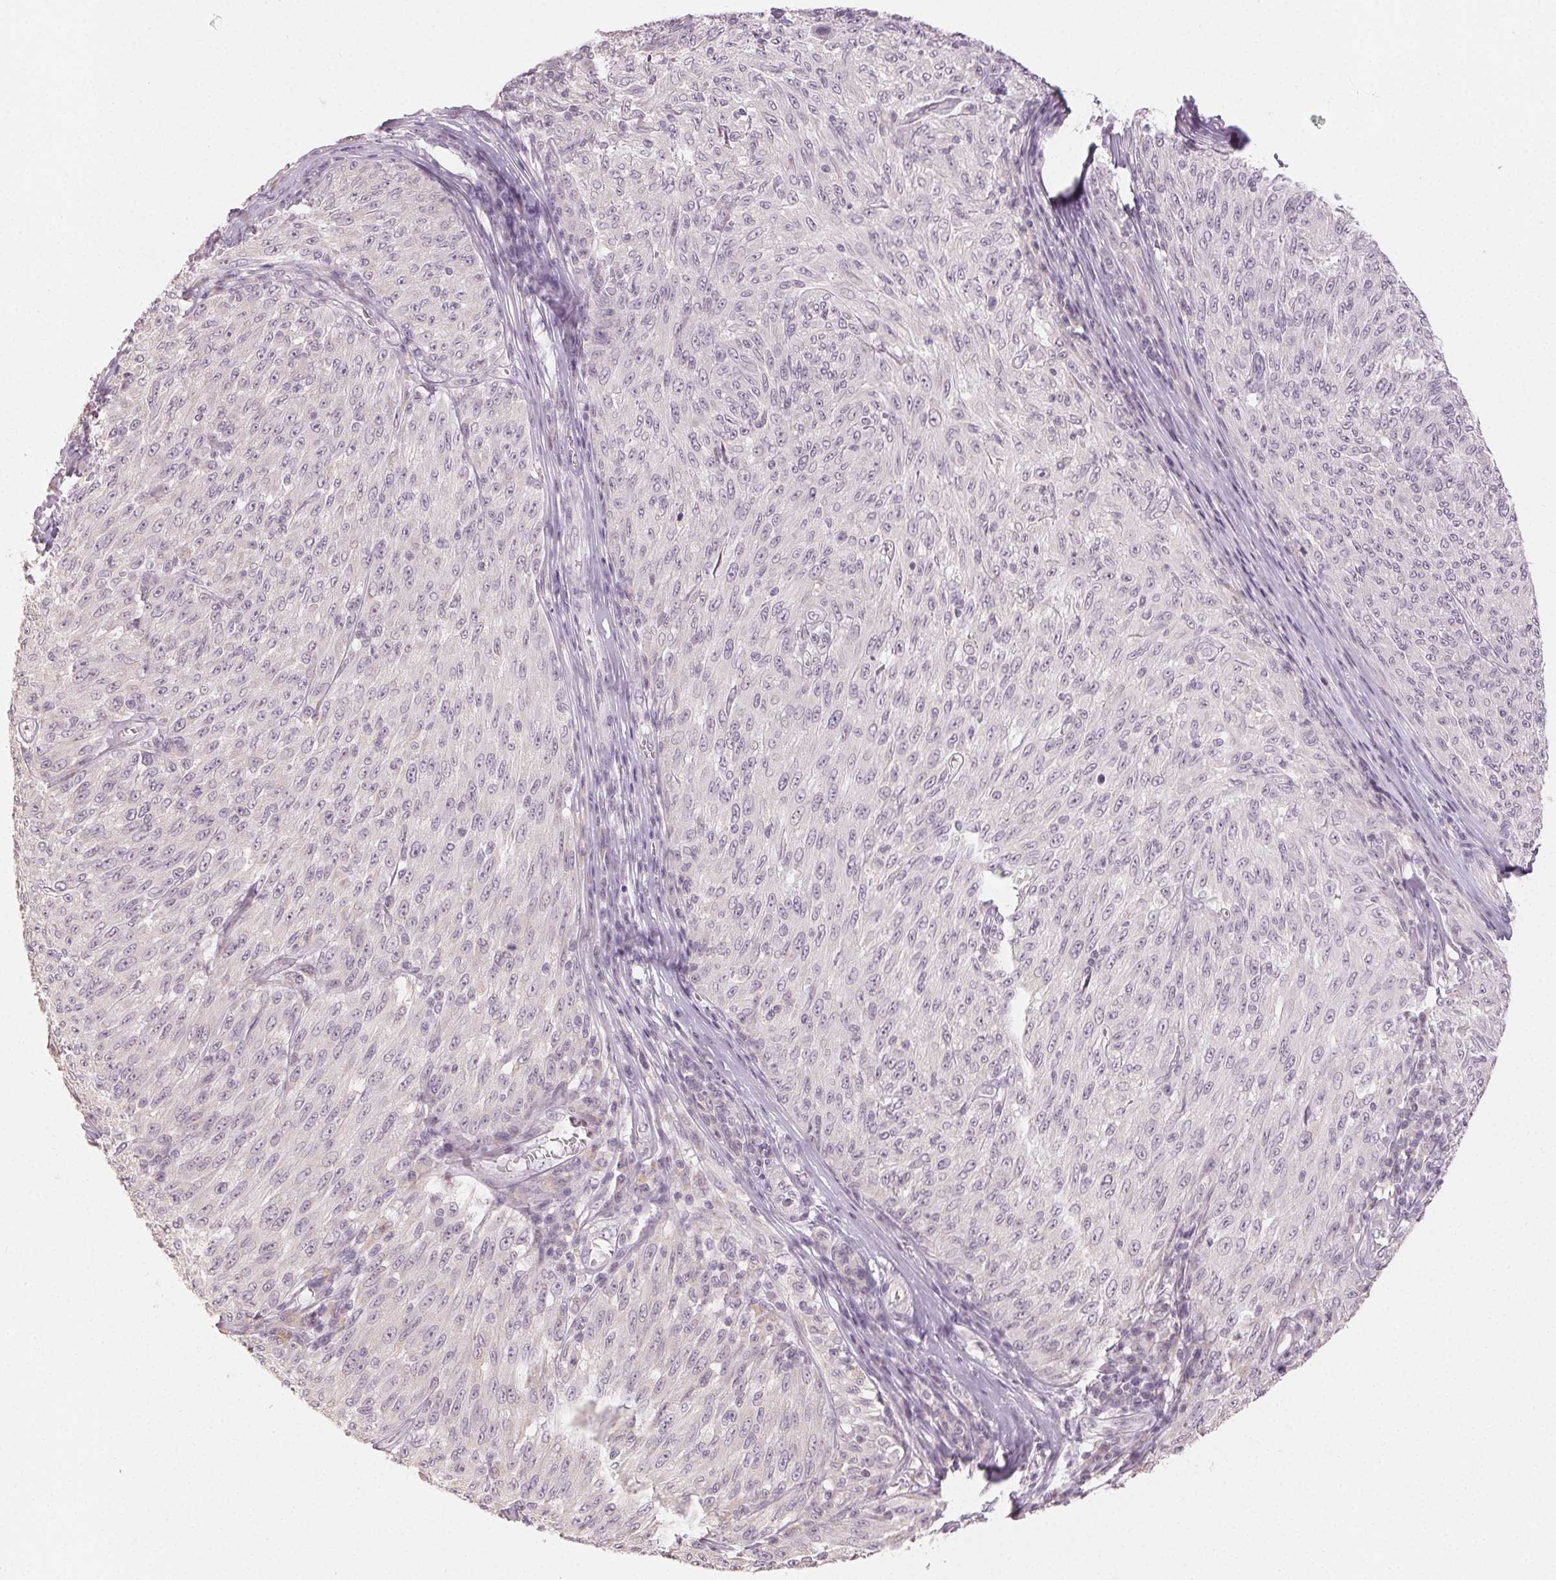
{"staining": {"intensity": "negative", "quantity": "none", "location": "none"}, "tissue": "melanoma", "cell_type": "Tumor cells", "image_type": "cancer", "snomed": [{"axis": "morphology", "description": "Malignant melanoma, NOS"}, {"axis": "topography", "description": "Skin"}], "caption": "DAB immunohistochemical staining of melanoma demonstrates no significant staining in tumor cells.", "gene": "LVRN", "patient": {"sex": "male", "age": 85}}